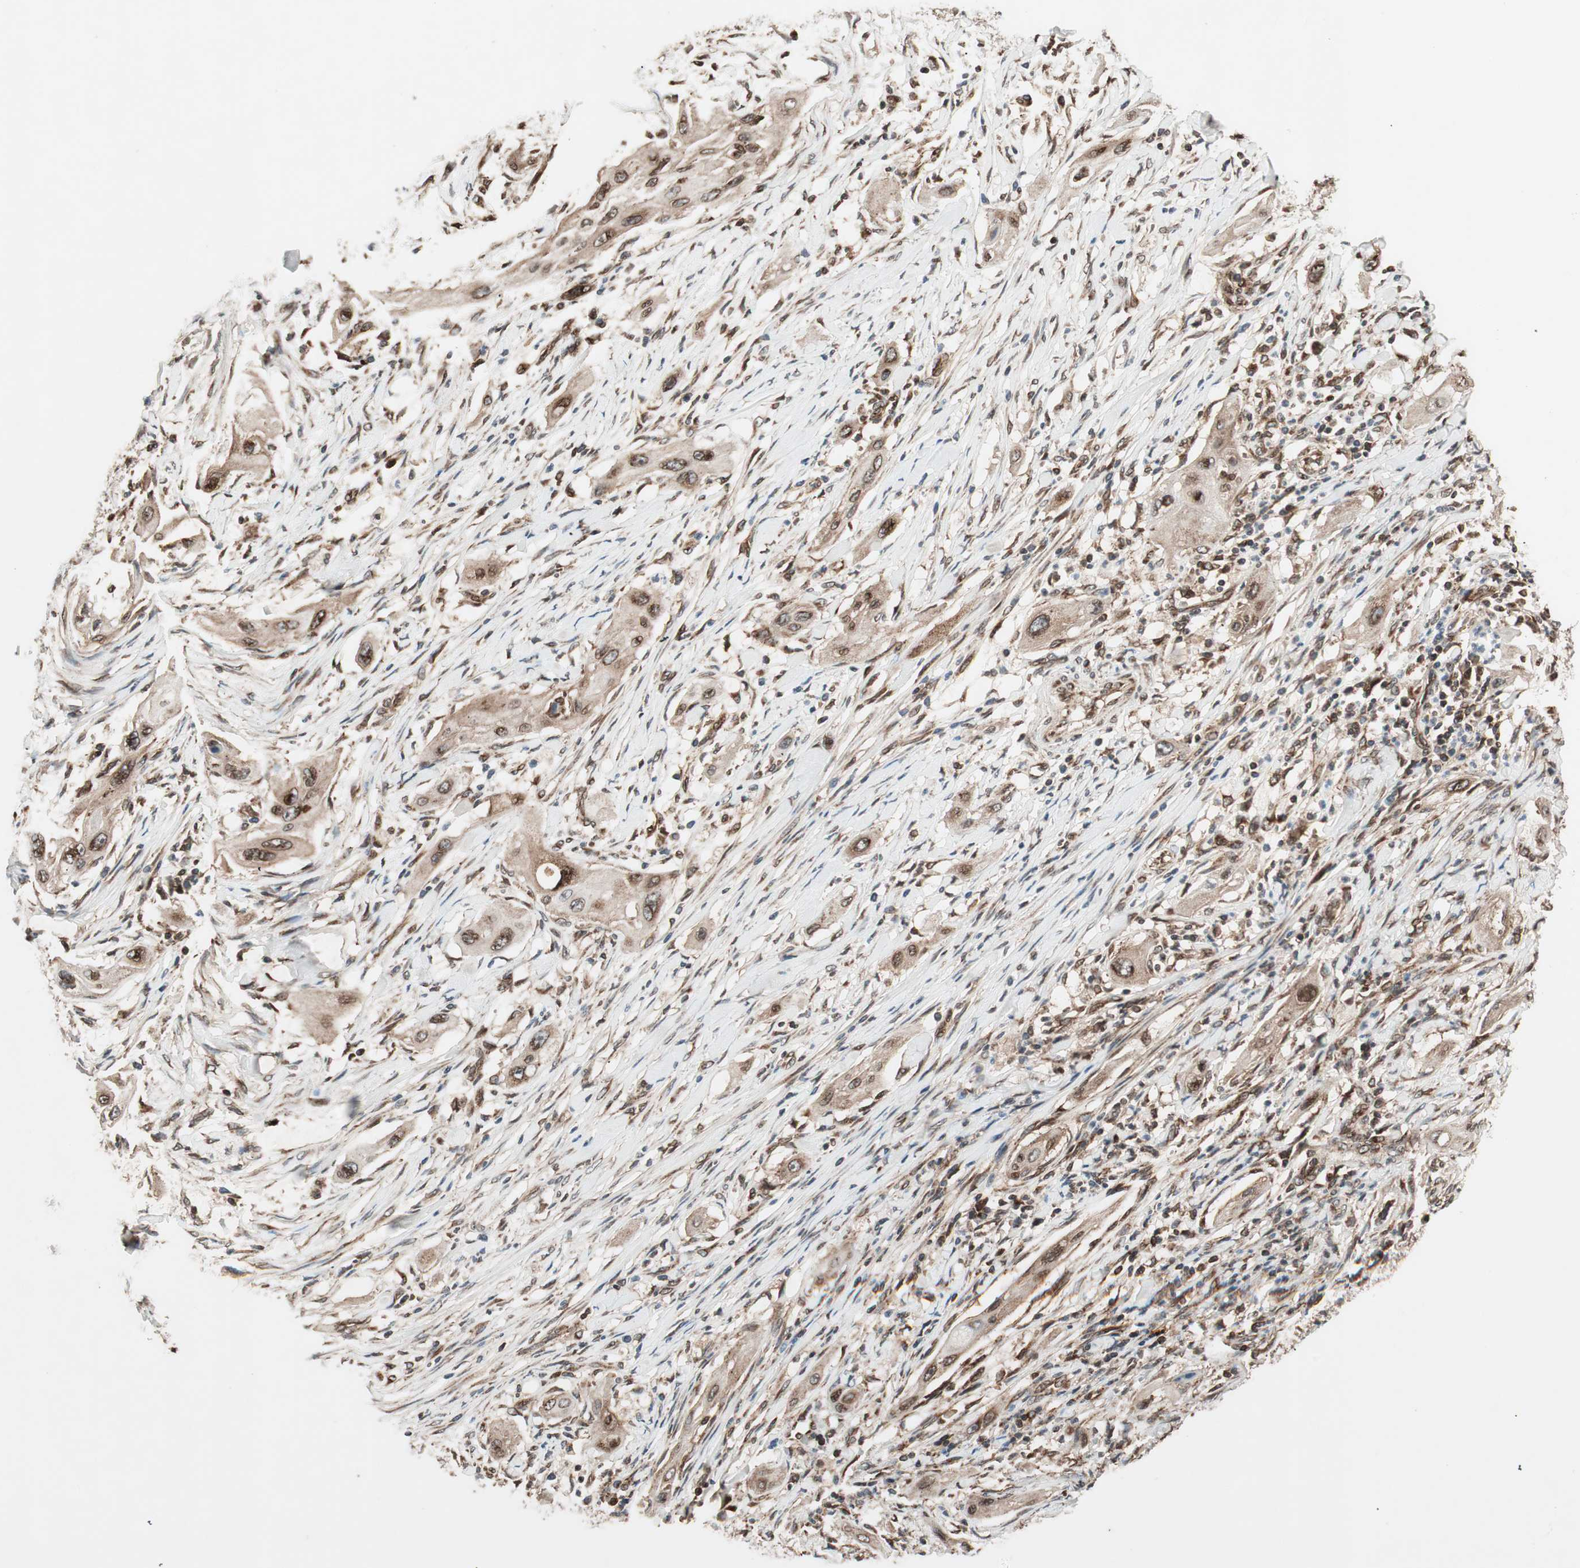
{"staining": {"intensity": "moderate", "quantity": ">75%", "location": "cytoplasmic/membranous,nuclear"}, "tissue": "lung cancer", "cell_type": "Tumor cells", "image_type": "cancer", "snomed": [{"axis": "morphology", "description": "Squamous cell carcinoma, NOS"}, {"axis": "topography", "description": "Lung"}], "caption": "DAB immunohistochemical staining of human lung cancer (squamous cell carcinoma) shows moderate cytoplasmic/membranous and nuclear protein expression in about >75% of tumor cells. The staining is performed using DAB (3,3'-diaminobenzidine) brown chromogen to label protein expression. The nuclei are counter-stained blue using hematoxylin.", "gene": "NUP62", "patient": {"sex": "female", "age": 47}}